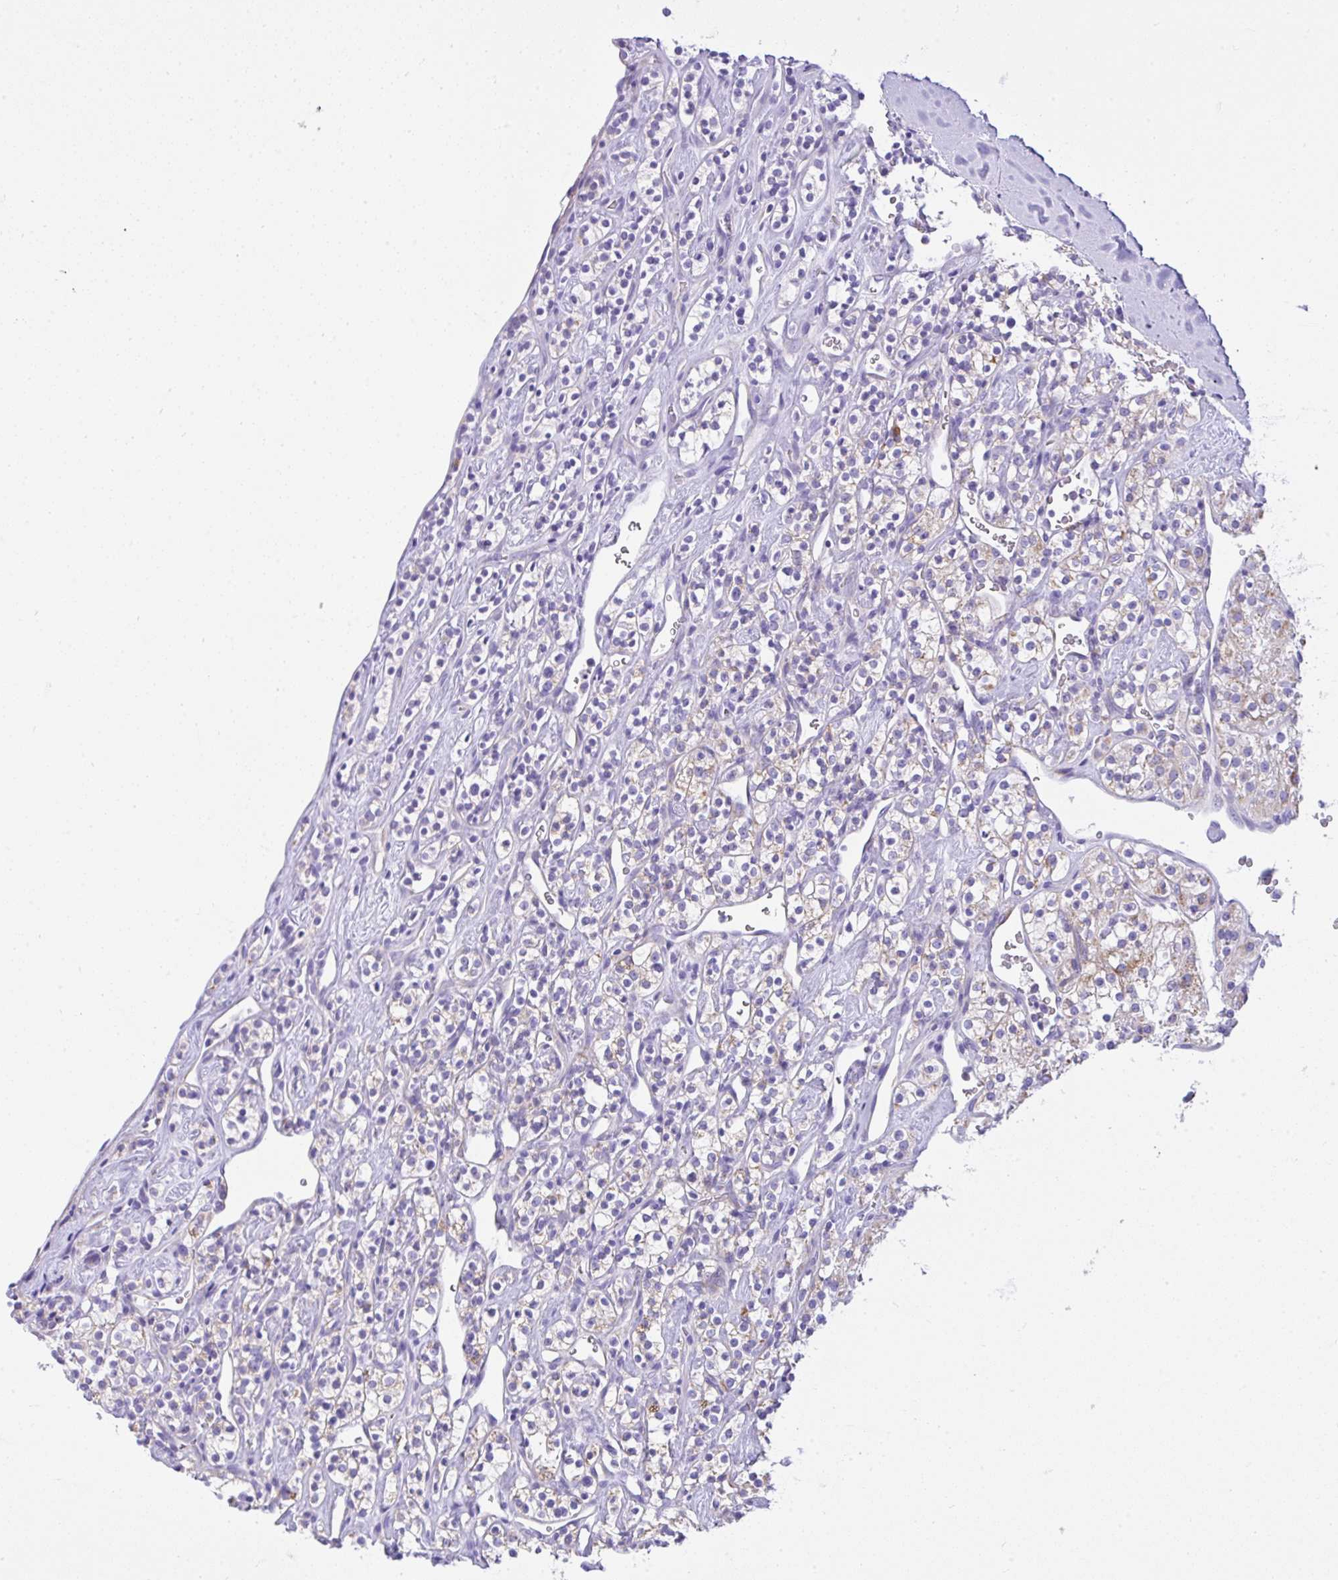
{"staining": {"intensity": "moderate", "quantity": "<25%", "location": "cytoplasmic/membranous"}, "tissue": "renal cancer", "cell_type": "Tumor cells", "image_type": "cancer", "snomed": [{"axis": "morphology", "description": "Adenocarcinoma, NOS"}, {"axis": "topography", "description": "Kidney"}], "caption": "Human renal cancer (adenocarcinoma) stained with a protein marker displays moderate staining in tumor cells.", "gene": "SLC13A1", "patient": {"sex": "male", "age": 77}}